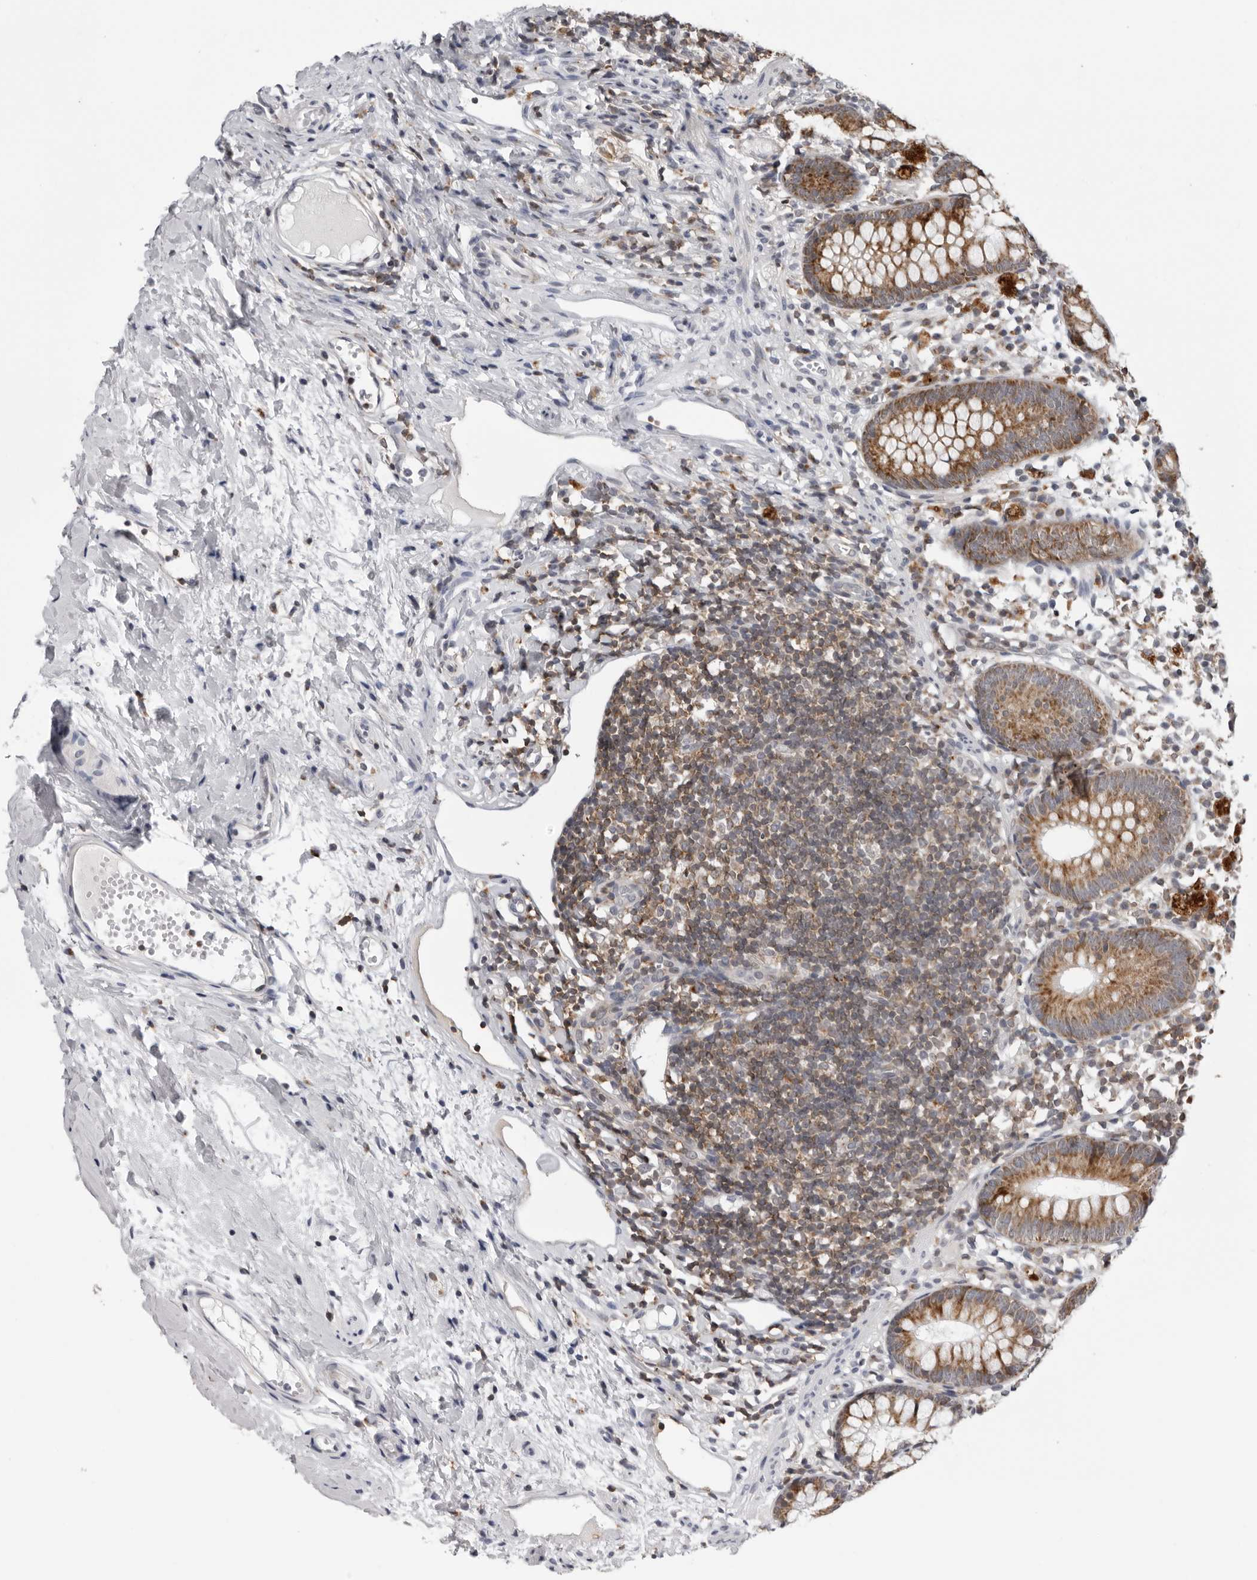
{"staining": {"intensity": "moderate", "quantity": ">75%", "location": "cytoplasmic/membranous"}, "tissue": "appendix", "cell_type": "Glandular cells", "image_type": "normal", "snomed": [{"axis": "morphology", "description": "Normal tissue, NOS"}, {"axis": "topography", "description": "Appendix"}], "caption": "DAB immunohistochemical staining of normal human appendix exhibits moderate cytoplasmic/membranous protein positivity in approximately >75% of glandular cells.", "gene": "CPT2", "patient": {"sex": "female", "age": 20}}